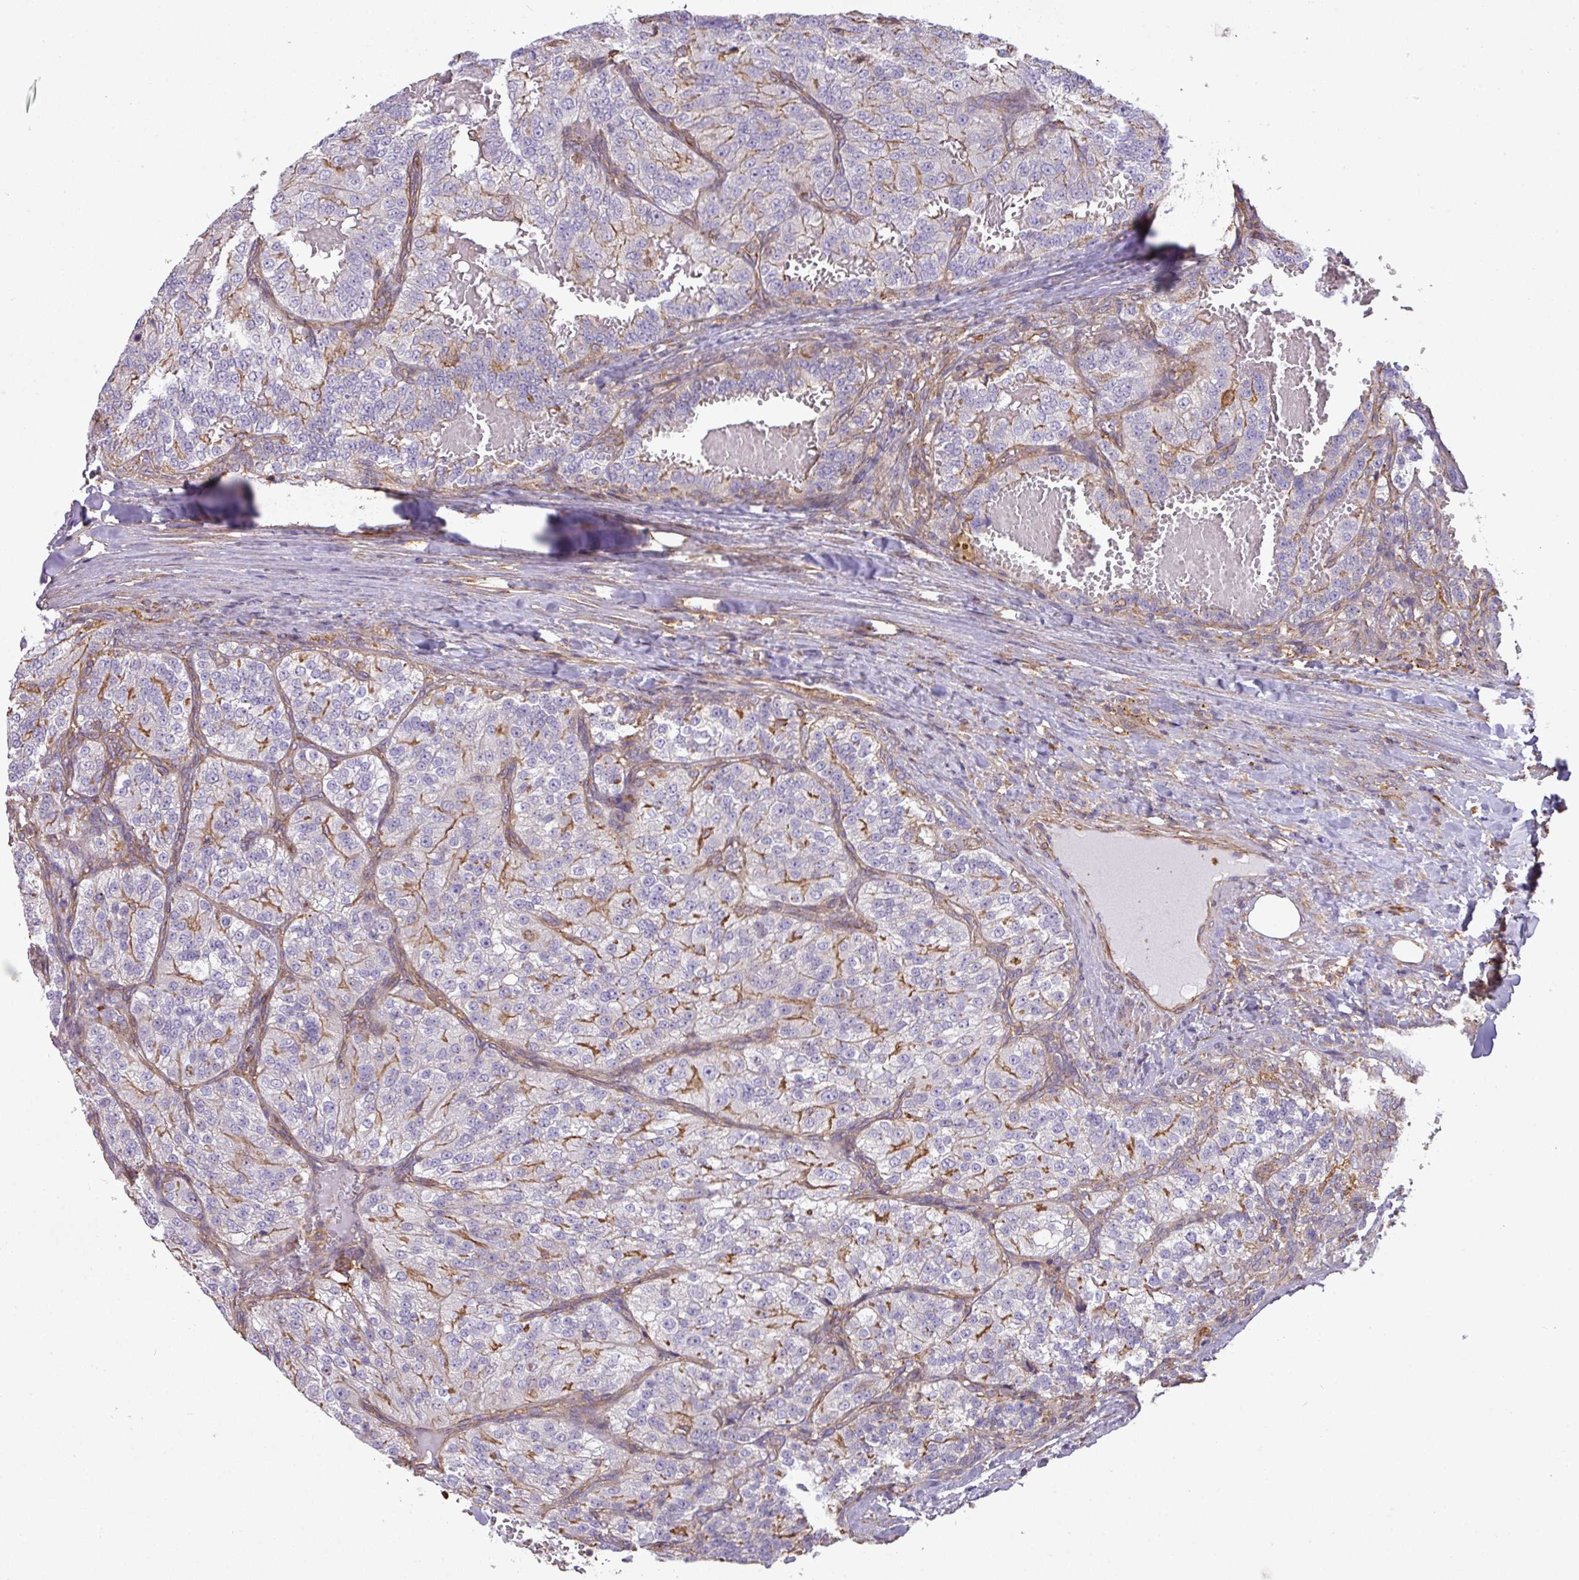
{"staining": {"intensity": "moderate", "quantity": "<25%", "location": "cytoplasmic/membranous"}, "tissue": "renal cancer", "cell_type": "Tumor cells", "image_type": "cancer", "snomed": [{"axis": "morphology", "description": "Adenocarcinoma, NOS"}, {"axis": "topography", "description": "Kidney"}], "caption": "A histopathology image of human renal adenocarcinoma stained for a protein displays moderate cytoplasmic/membranous brown staining in tumor cells.", "gene": "LRRC41", "patient": {"sex": "female", "age": 63}}